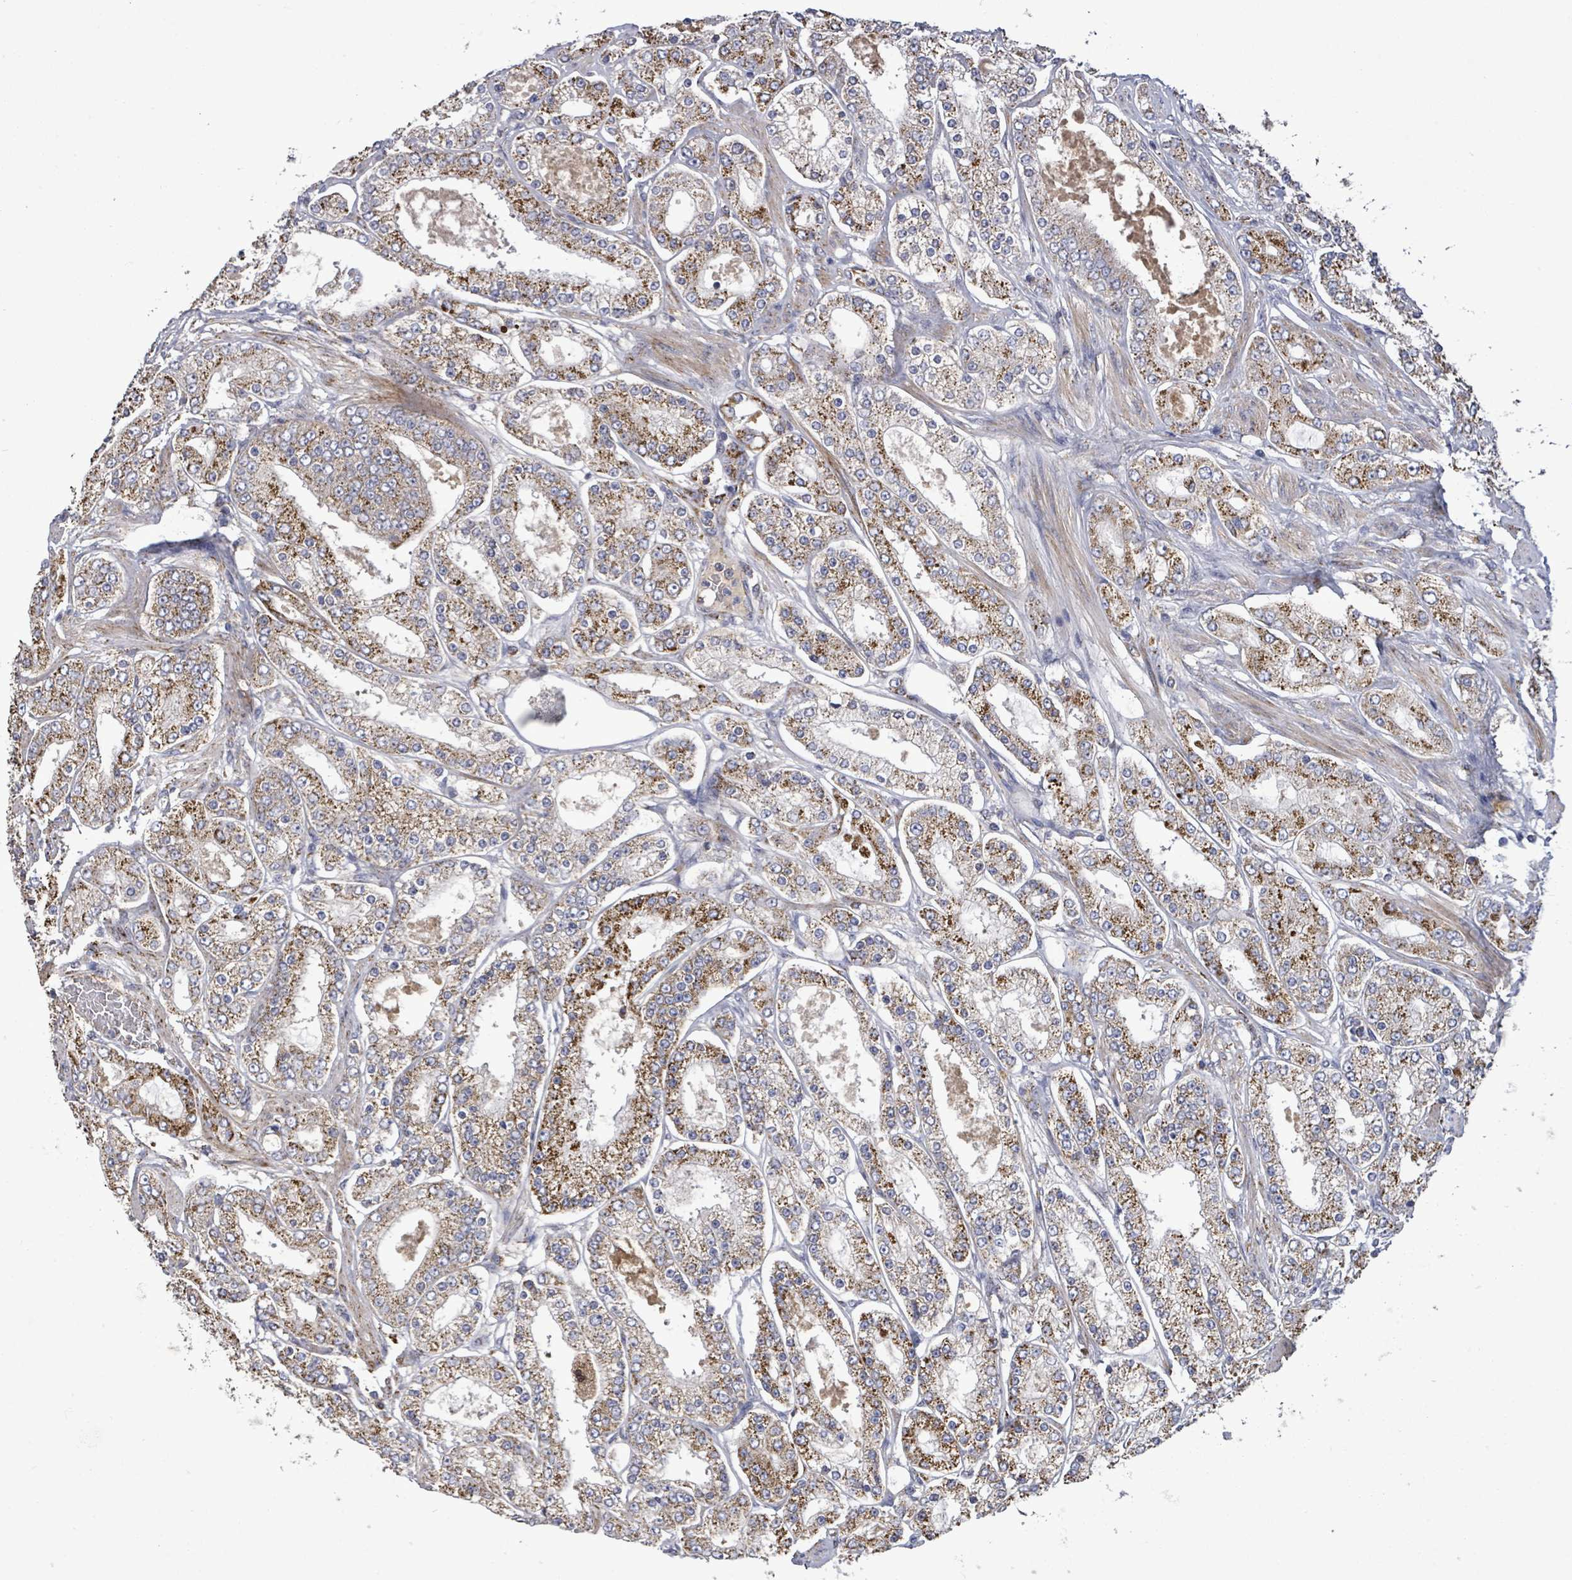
{"staining": {"intensity": "strong", "quantity": ">75%", "location": "cytoplasmic/membranous"}, "tissue": "prostate cancer", "cell_type": "Tumor cells", "image_type": "cancer", "snomed": [{"axis": "morphology", "description": "Adenocarcinoma, High grade"}, {"axis": "topography", "description": "Prostate"}], "caption": "Prostate cancer (high-grade adenocarcinoma) stained with immunohistochemistry reveals strong cytoplasmic/membranous staining in about >75% of tumor cells. The protein is shown in brown color, while the nuclei are stained blue.", "gene": "MTMR12", "patient": {"sex": "male", "age": 68}}